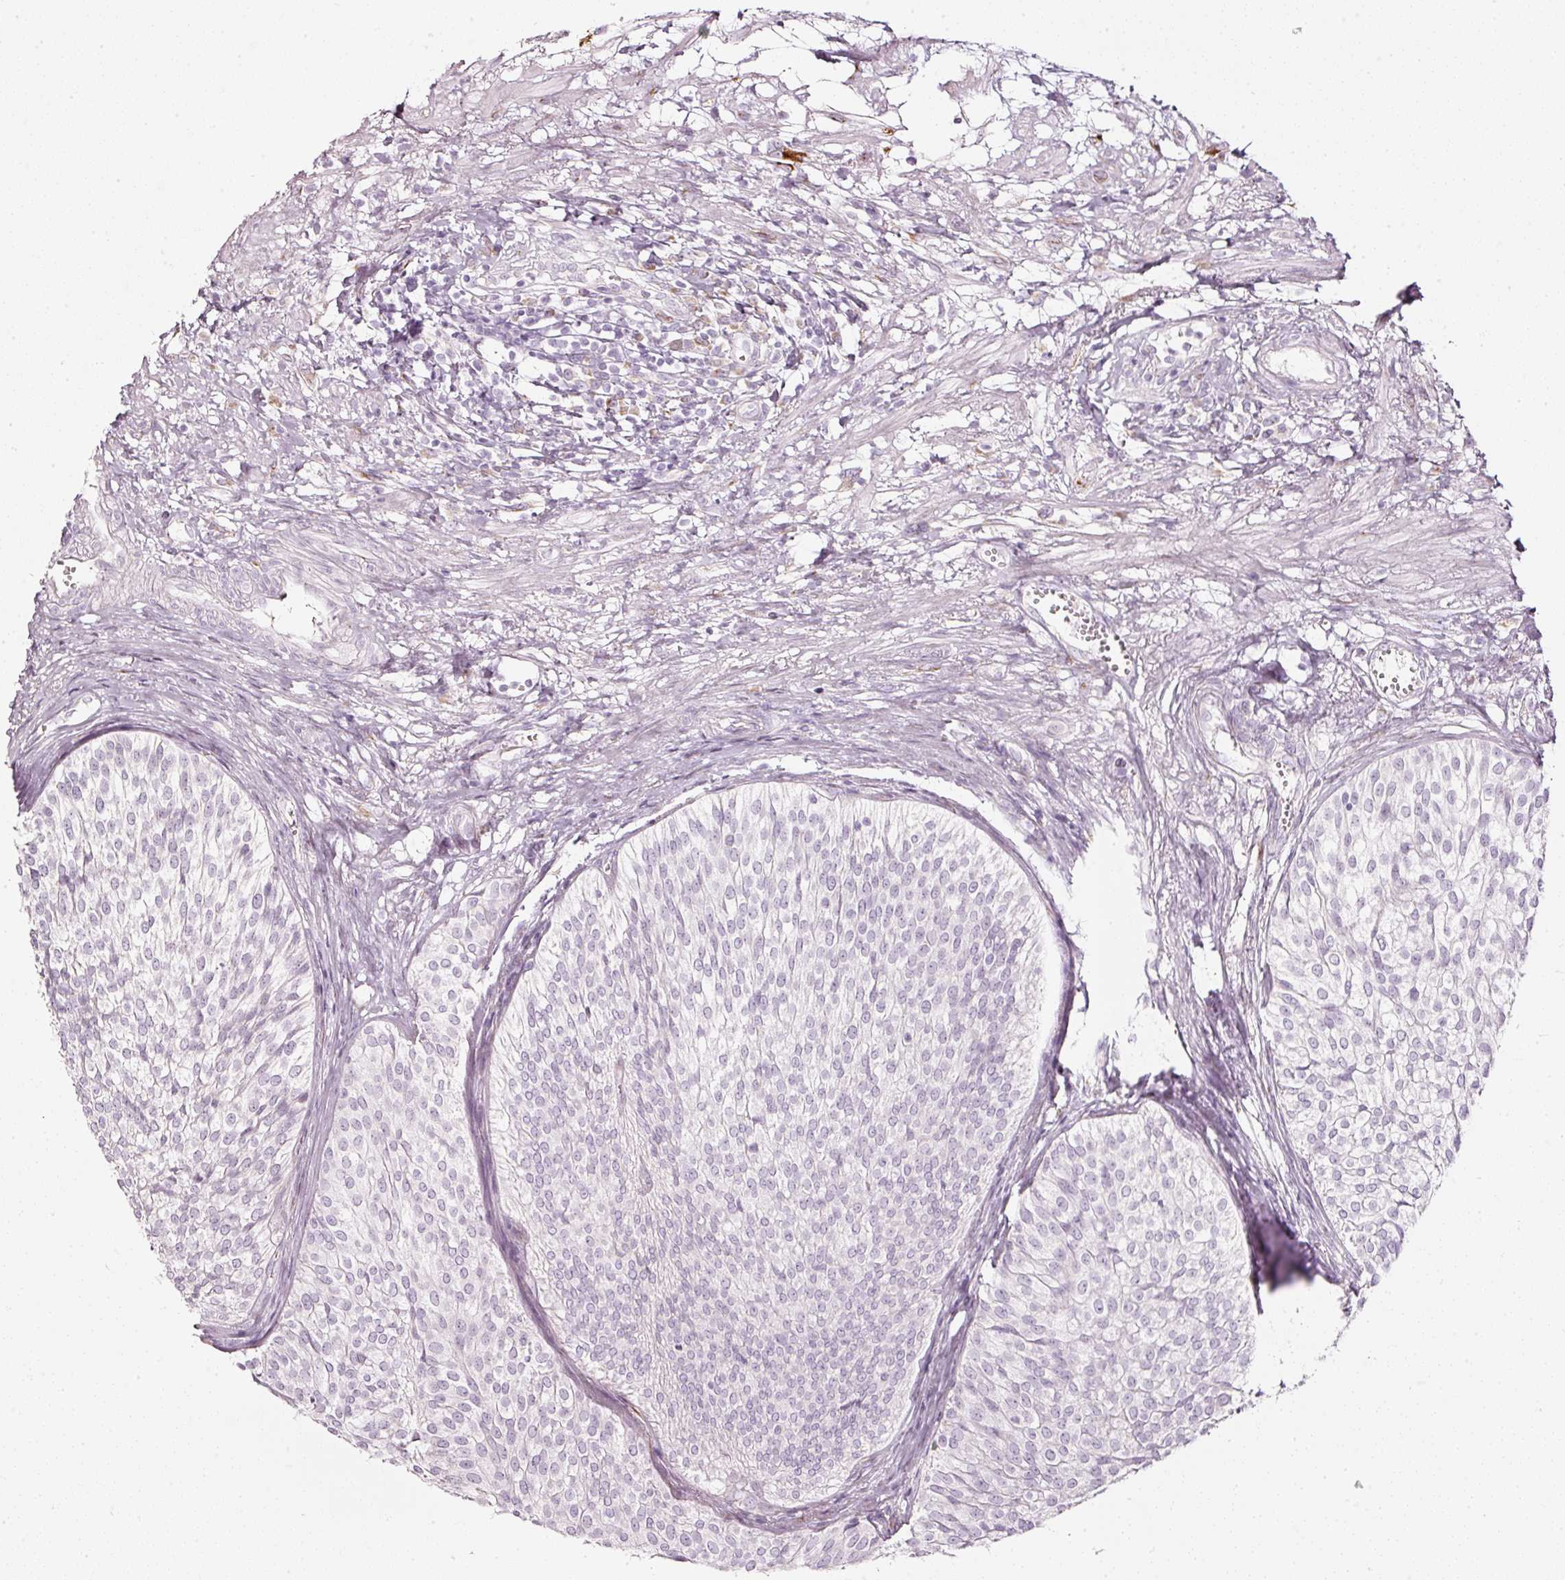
{"staining": {"intensity": "negative", "quantity": "none", "location": "none"}, "tissue": "urothelial cancer", "cell_type": "Tumor cells", "image_type": "cancer", "snomed": [{"axis": "morphology", "description": "Urothelial carcinoma, Low grade"}, {"axis": "topography", "description": "Urinary bladder"}], "caption": "A high-resolution histopathology image shows immunohistochemistry staining of urothelial cancer, which displays no significant positivity in tumor cells.", "gene": "SDF4", "patient": {"sex": "male", "age": 91}}